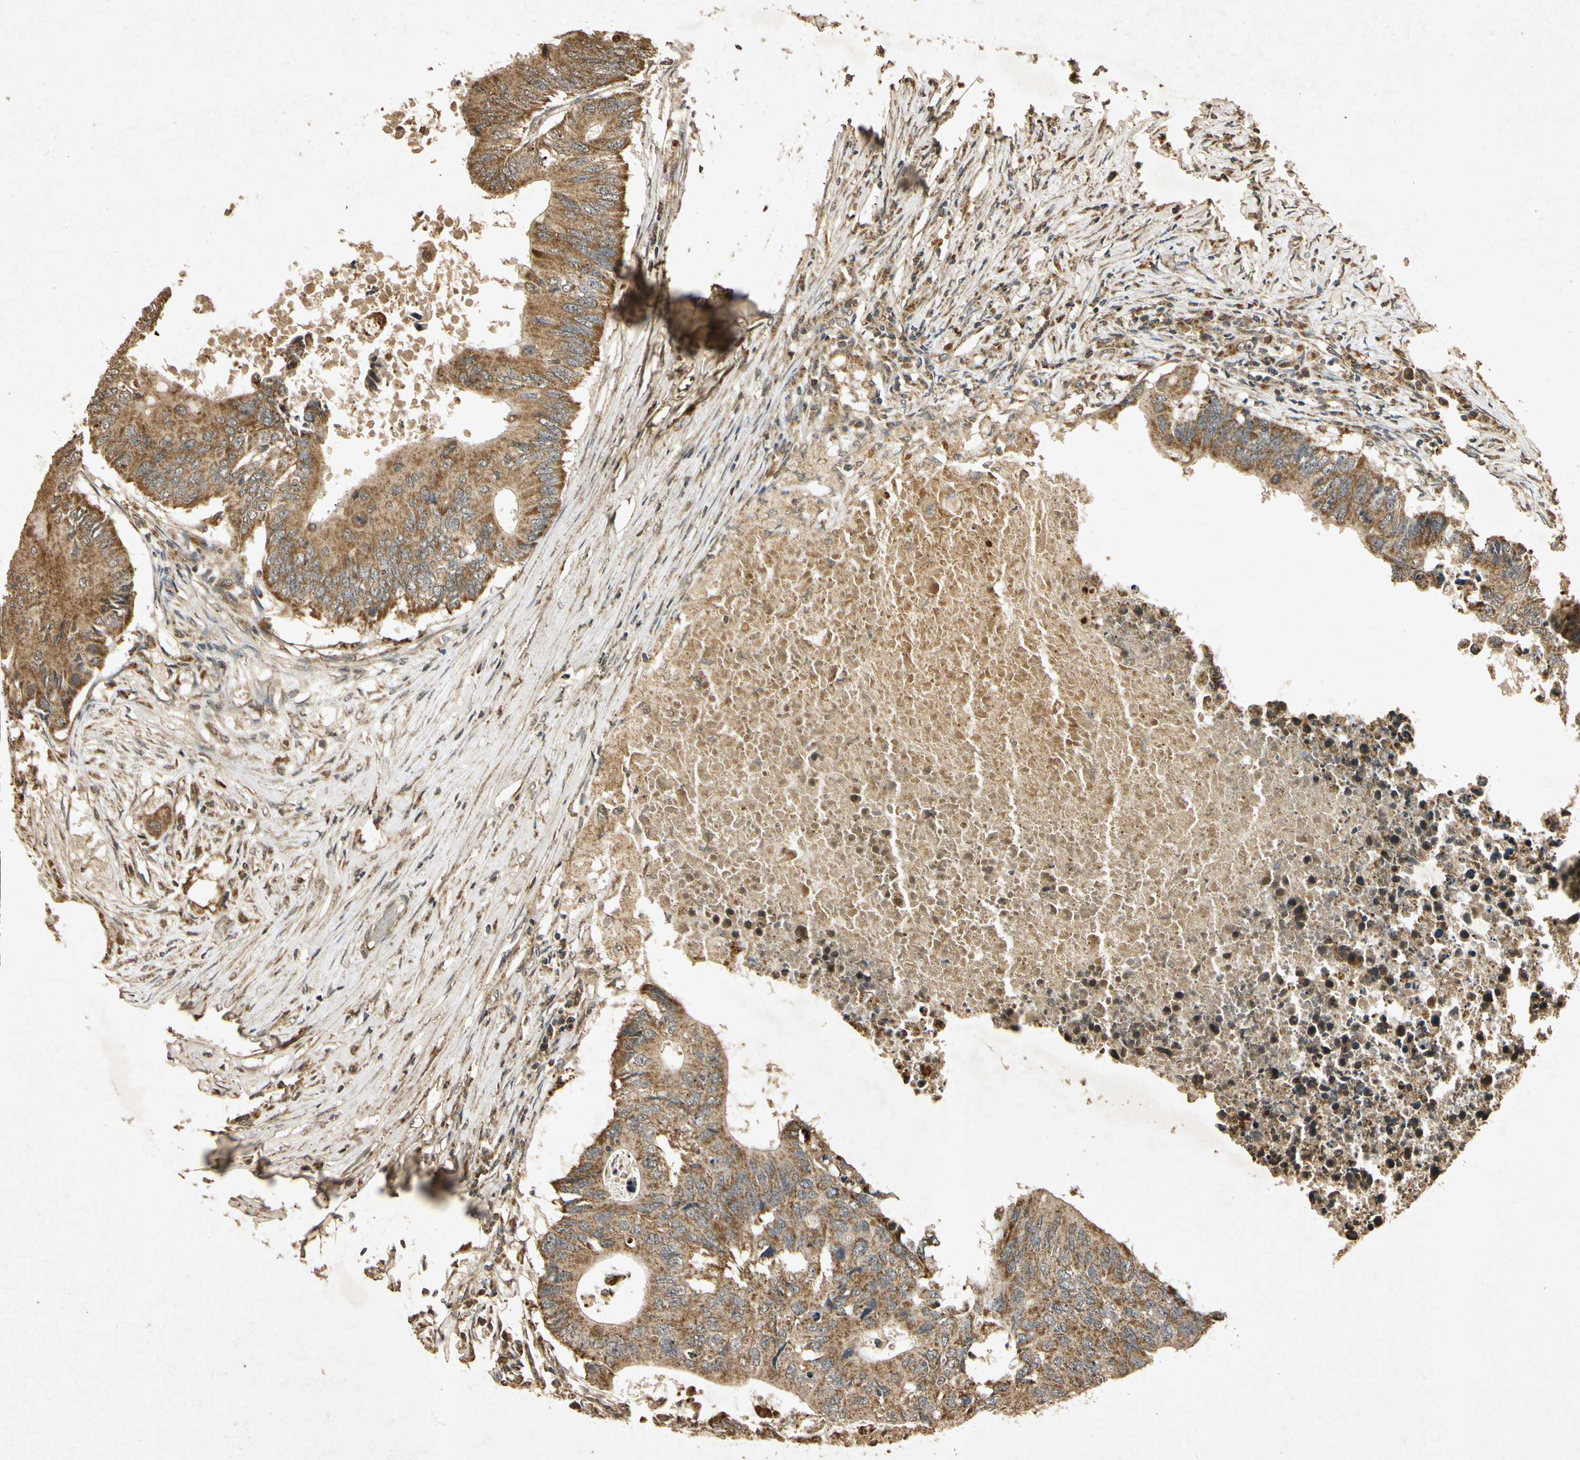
{"staining": {"intensity": "moderate", "quantity": "25%-75%", "location": "cytoplasmic/membranous"}, "tissue": "colorectal cancer", "cell_type": "Tumor cells", "image_type": "cancer", "snomed": [{"axis": "morphology", "description": "Adenocarcinoma, NOS"}, {"axis": "topography", "description": "Colon"}], "caption": "This is an image of IHC staining of adenocarcinoma (colorectal), which shows moderate expression in the cytoplasmic/membranous of tumor cells.", "gene": "PRDX3", "patient": {"sex": "male", "age": 71}}